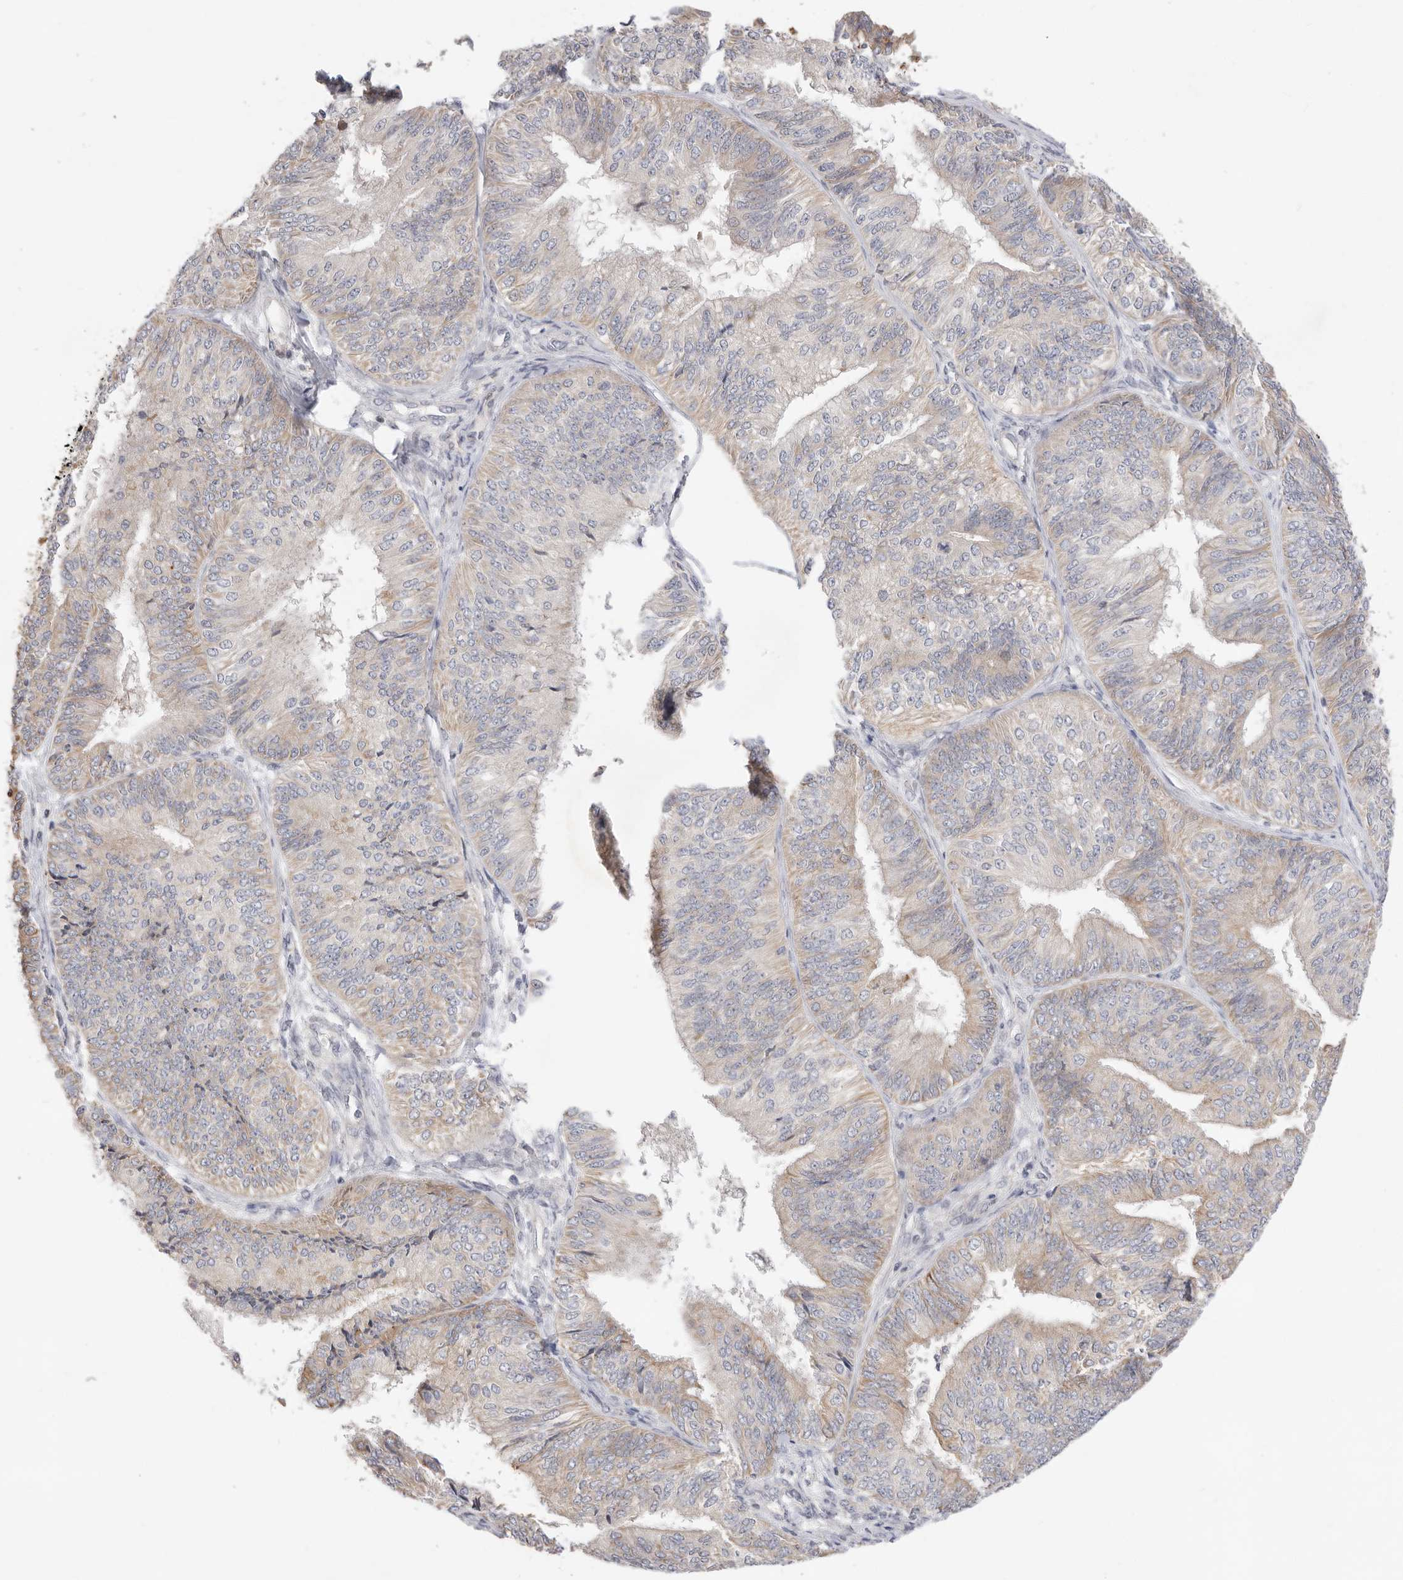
{"staining": {"intensity": "weak", "quantity": "25%-75%", "location": "cytoplasmic/membranous"}, "tissue": "endometrial cancer", "cell_type": "Tumor cells", "image_type": "cancer", "snomed": [{"axis": "morphology", "description": "Adenocarcinoma, NOS"}, {"axis": "topography", "description": "Endometrium"}], "caption": "A low amount of weak cytoplasmic/membranous positivity is seen in about 25%-75% of tumor cells in adenocarcinoma (endometrial) tissue. (IHC, brightfield microscopy, high magnification).", "gene": "USH1C", "patient": {"sex": "female", "age": 58}}